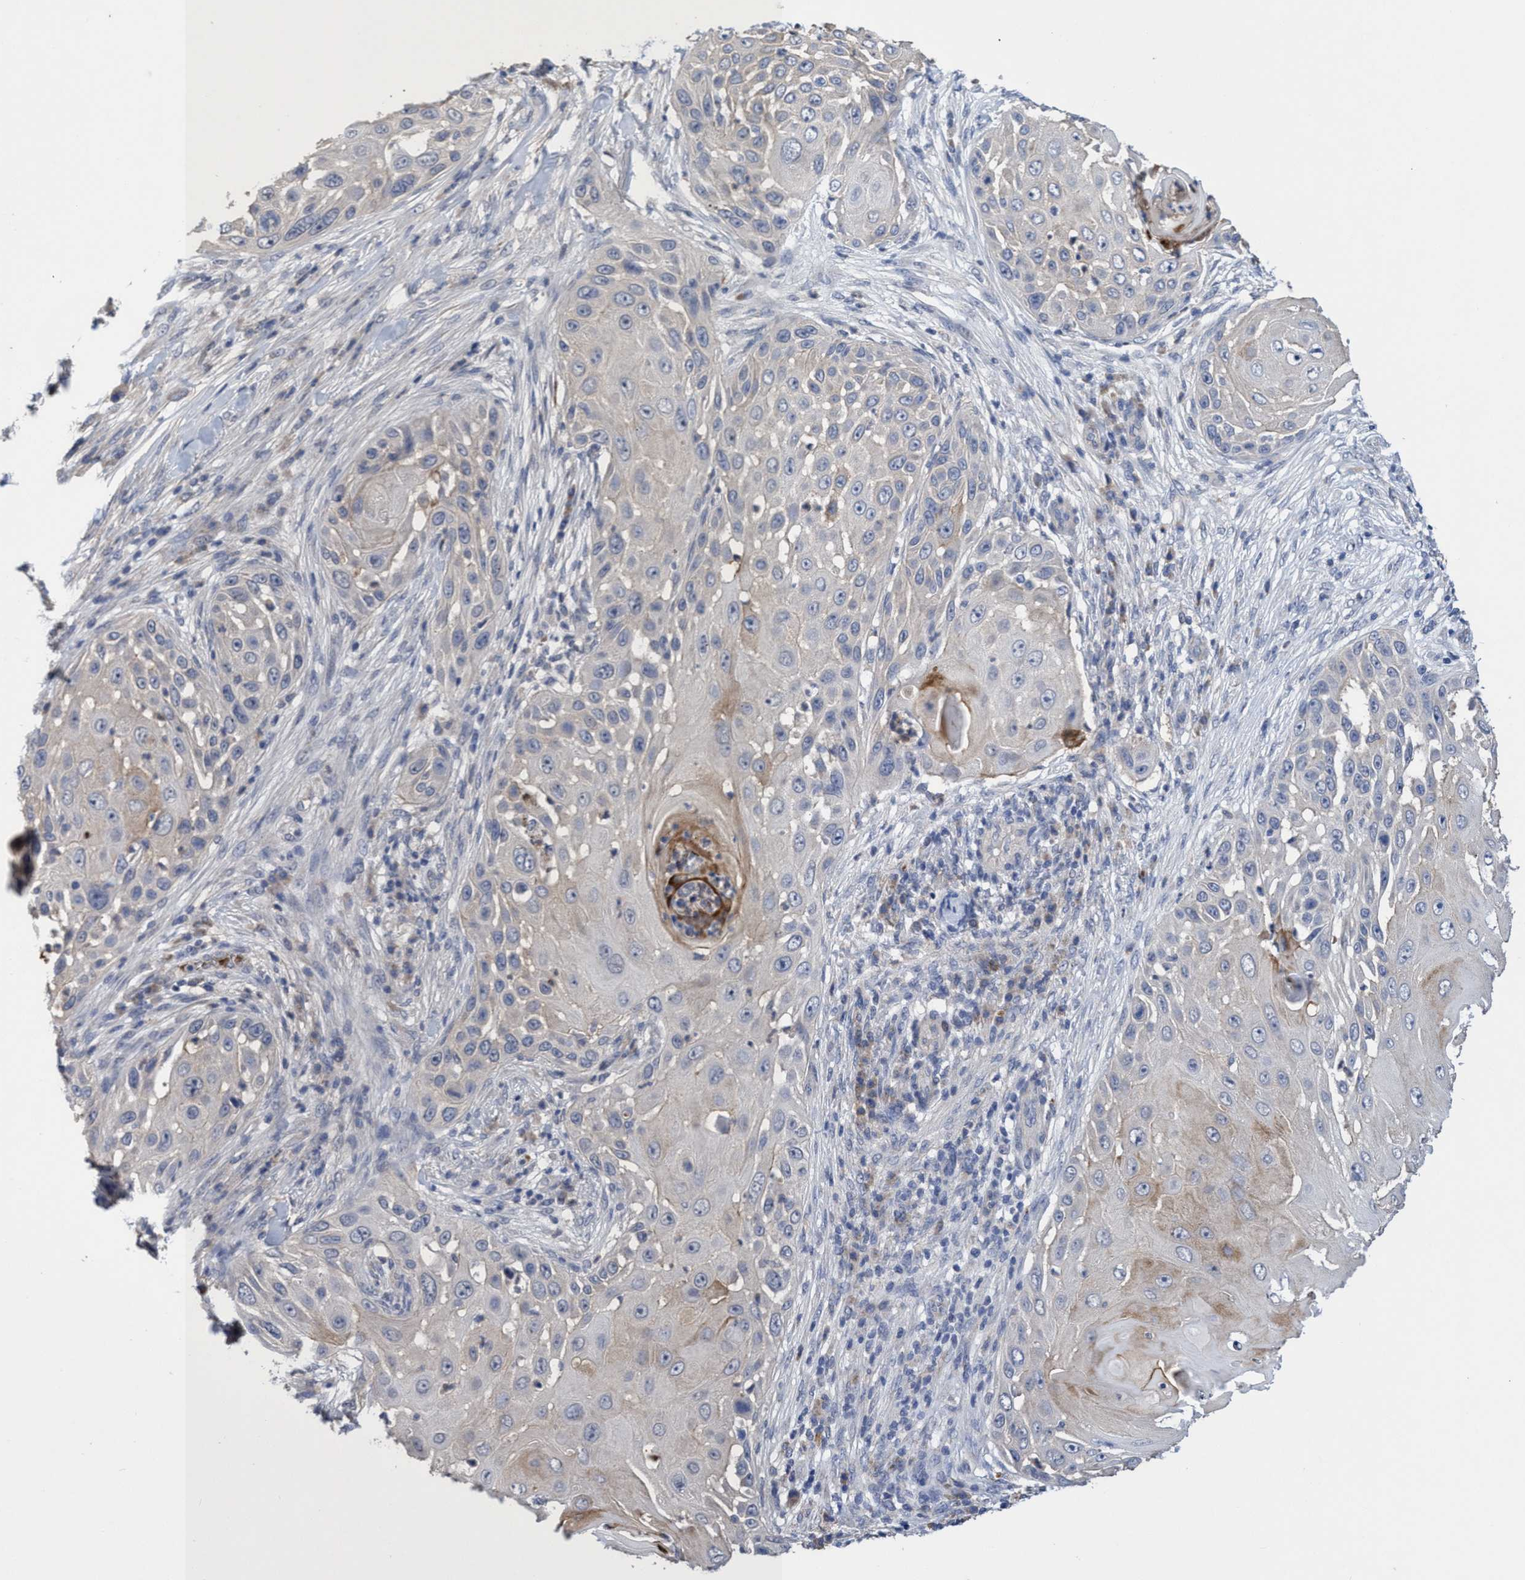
{"staining": {"intensity": "negative", "quantity": "none", "location": "none"}, "tissue": "skin cancer", "cell_type": "Tumor cells", "image_type": "cancer", "snomed": [{"axis": "morphology", "description": "Squamous cell carcinoma, NOS"}, {"axis": "topography", "description": "Skin"}], "caption": "IHC micrograph of neoplastic tissue: skin cancer stained with DAB (3,3'-diaminobenzidine) displays no significant protein expression in tumor cells. (DAB immunohistochemistry, high magnification).", "gene": "SEMA4D", "patient": {"sex": "female", "age": 44}}